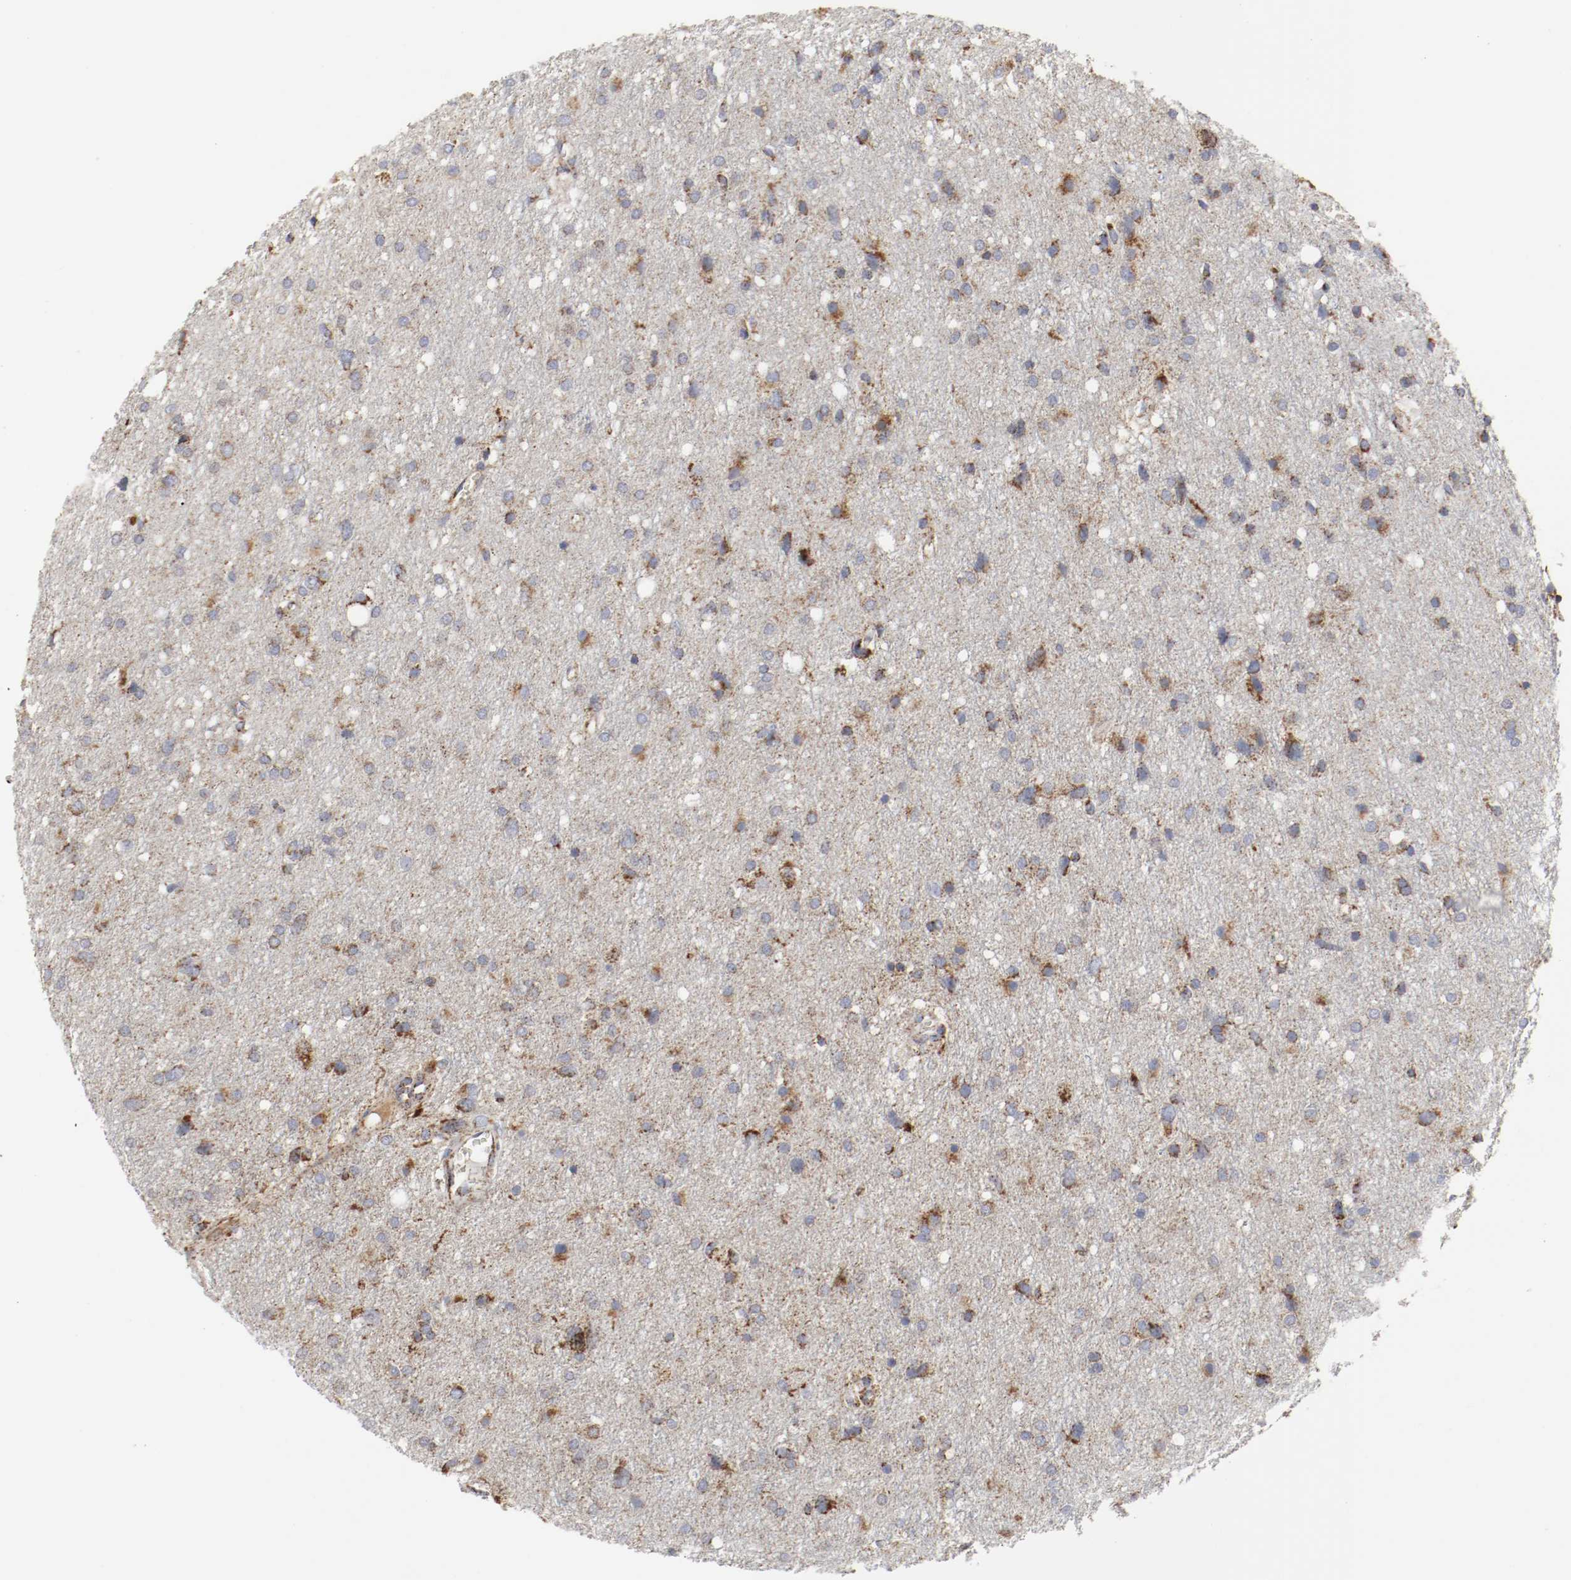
{"staining": {"intensity": "moderate", "quantity": "25%-75%", "location": "cytoplasmic/membranous"}, "tissue": "glioma", "cell_type": "Tumor cells", "image_type": "cancer", "snomed": [{"axis": "morphology", "description": "Glioma, malignant, High grade"}, {"axis": "topography", "description": "Brain"}], "caption": "Approximately 25%-75% of tumor cells in glioma show moderate cytoplasmic/membranous protein staining as visualized by brown immunohistochemical staining.", "gene": "AFG3L2", "patient": {"sex": "female", "age": 59}}